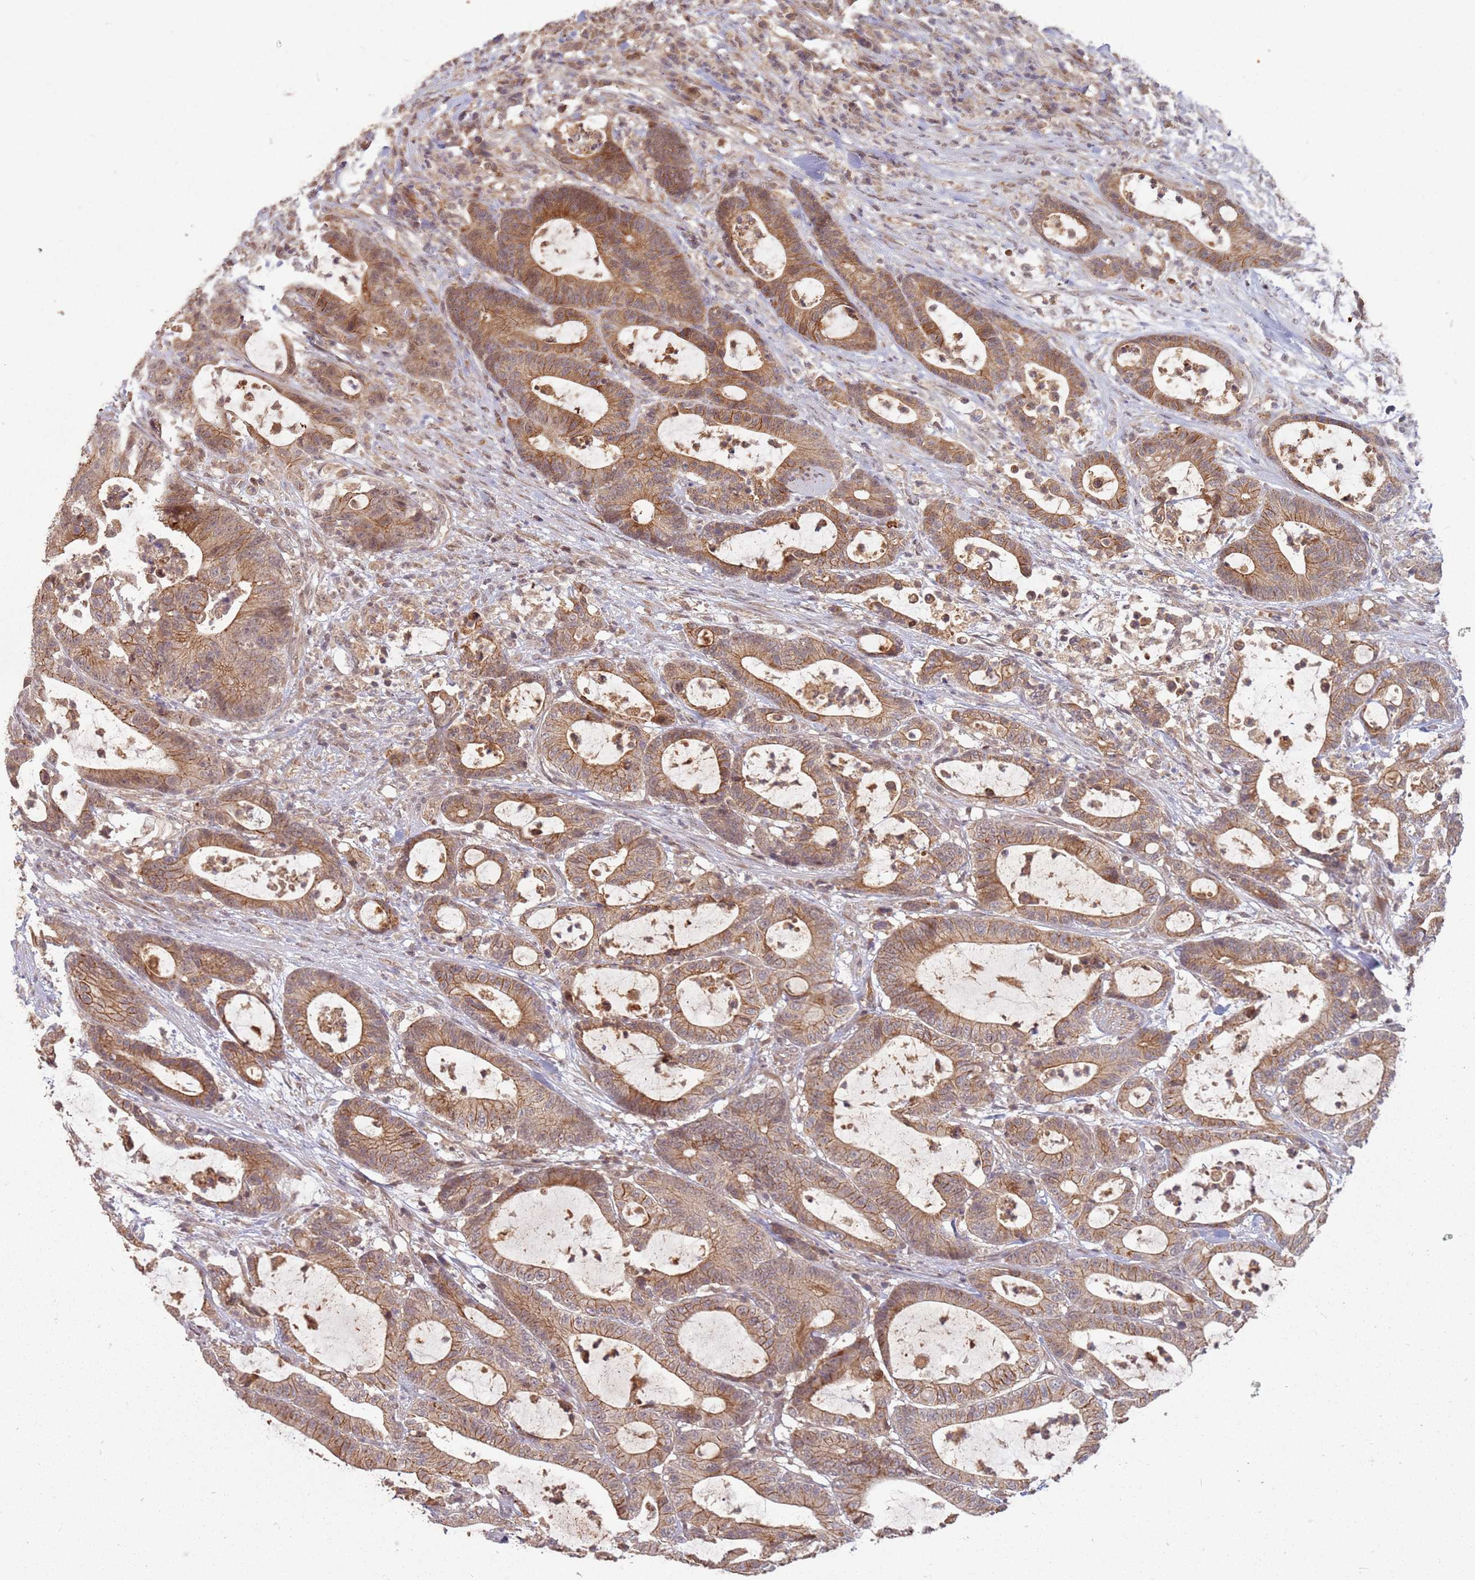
{"staining": {"intensity": "moderate", "quantity": ">75%", "location": "cytoplasmic/membranous"}, "tissue": "colorectal cancer", "cell_type": "Tumor cells", "image_type": "cancer", "snomed": [{"axis": "morphology", "description": "Adenocarcinoma, NOS"}, {"axis": "topography", "description": "Colon"}], "caption": "A high-resolution image shows IHC staining of colorectal cancer, which reveals moderate cytoplasmic/membranous staining in approximately >75% of tumor cells.", "gene": "MPEG1", "patient": {"sex": "female", "age": 84}}